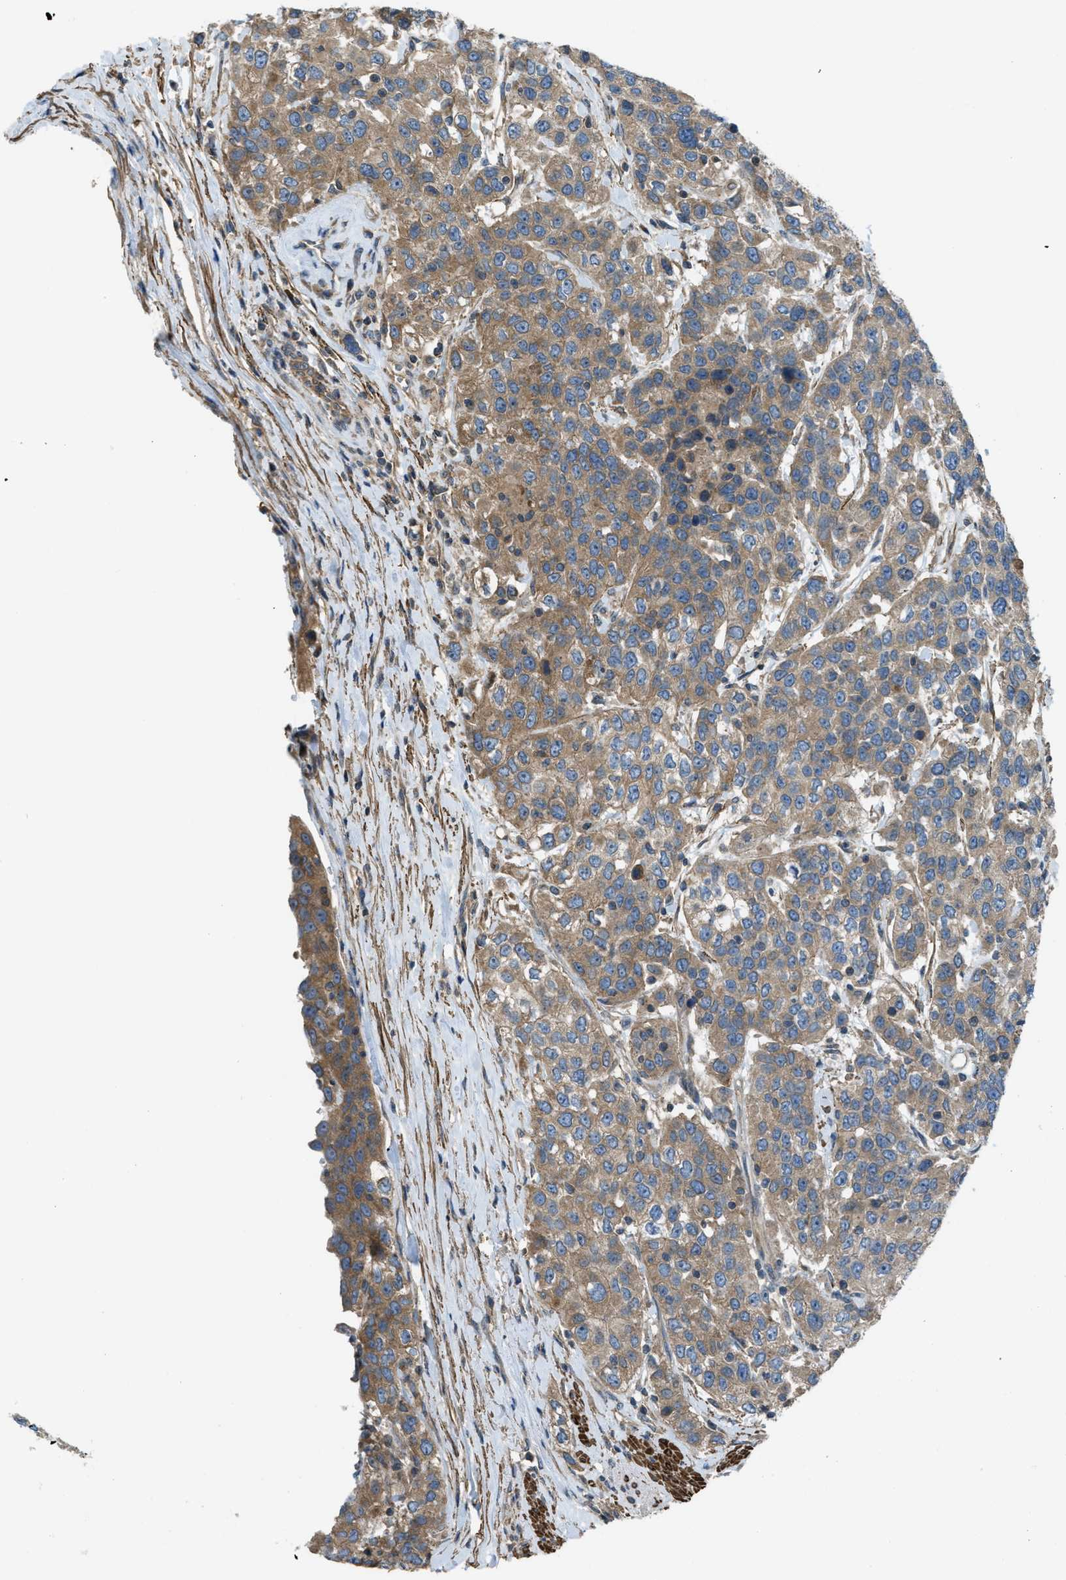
{"staining": {"intensity": "moderate", "quantity": ">75%", "location": "cytoplasmic/membranous"}, "tissue": "urothelial cancer", "cell_type": "Tumor cells", "image_type": "cancer", "snomed": [{"axis": "morphology", "description": "Urothelial carcinoma, High grade"}, {"axis": "topography", "description": "Urinary bladder"}], "caption": "Immunohistochemical staining of high-grade urothelial carcinoma demonstrates medium levels of moderate cytoplasmic/membranous protein positivity in approximately >75% of tumor cells.", "gene": "VEZT", "patient": {"sex": "female", "age": 80}}